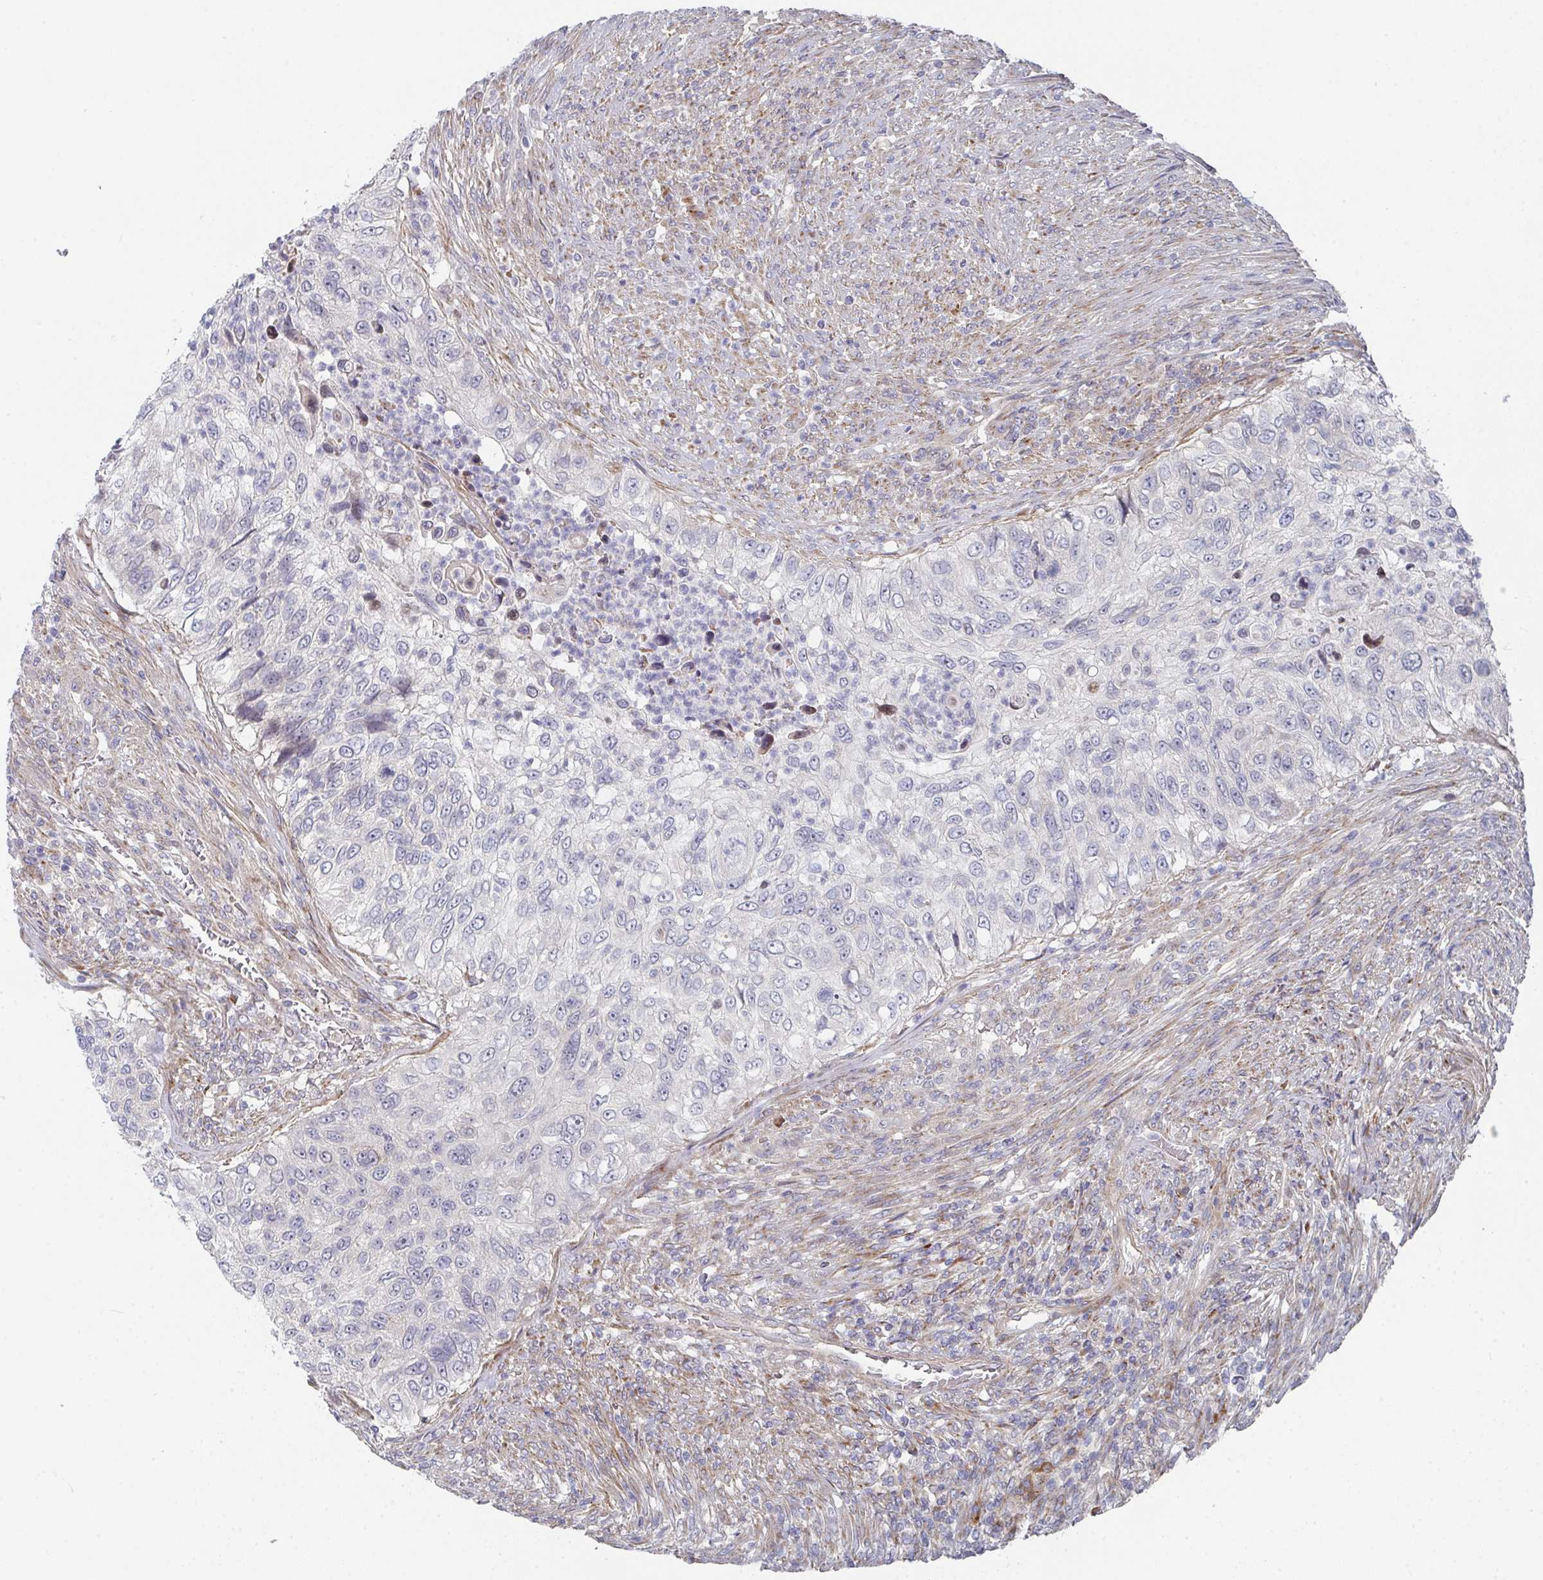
{"staining": {"intensity": "weak", "quantity": "<25%", "location": "nuclear"}, "tissue": "urothelial cancer", "cell_type": "Tumor cells", "image_type": "cancer", "snomed": [{"axis": "morphology", "description": "Urothelial carcinoma, High grade"}, {"axis": "topography", "description": "Urinary bladder"}], "caption": "A histopathology image of high-grade urothelial carcinoma stained for a protein displays no brown staining in tumor cells.", "gene": "RHEBL1", "patient": {"sex": "female", "age": 60}}